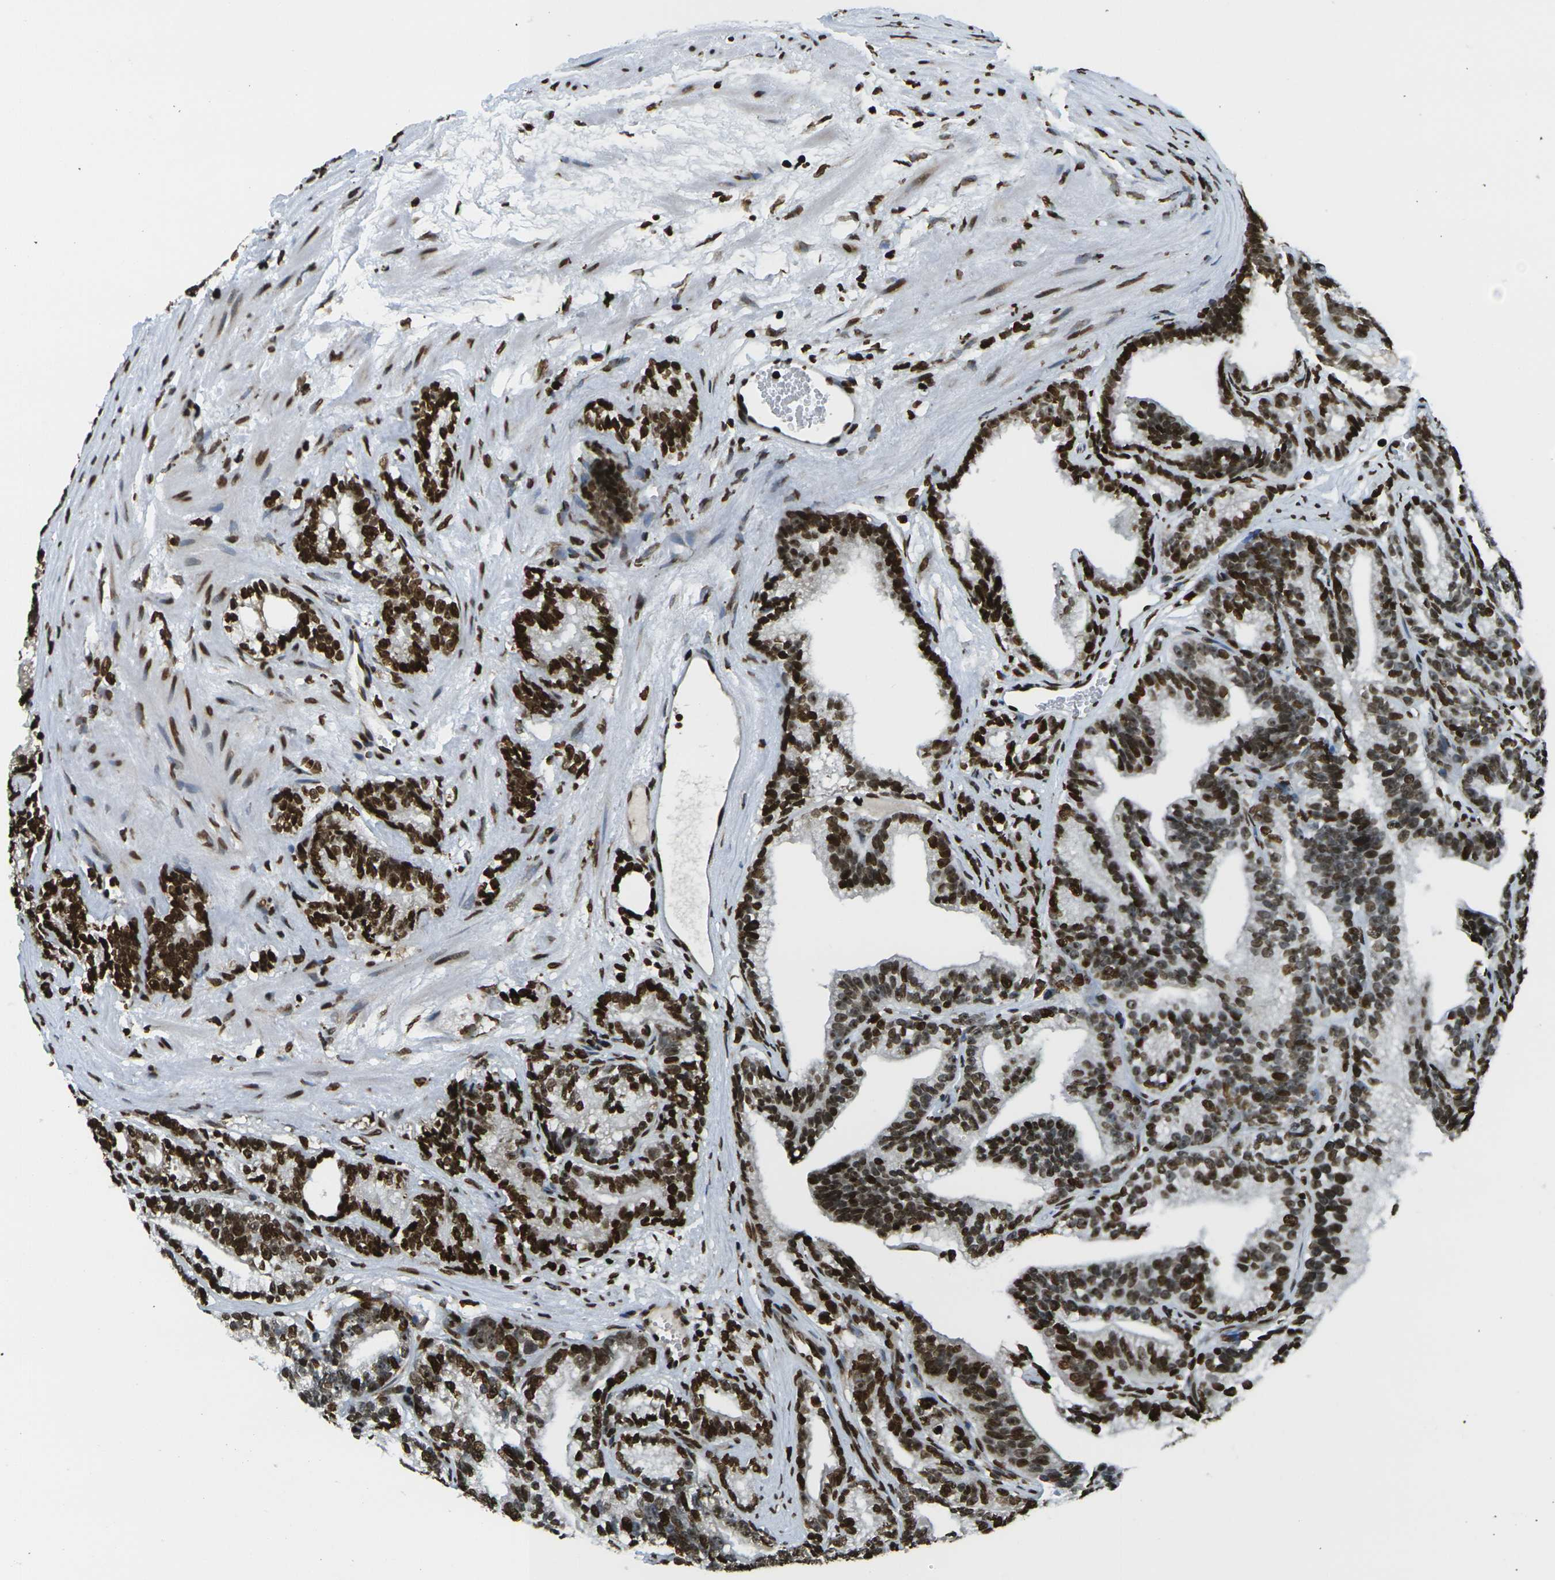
{"staining": {"intensity": "strong", "quantity": ">75%", "location": "nuclear"}, "tissue": "prostate cancer", "cell_type": "Tumor cells", "image_type": "cancer", "snomed": [{"axis": "morphology", "description": "Adenocarcinoma, Low grade"}, {"axis": "topography", "description": "Prostate"}], "caption": "An immunohistochemistry (IHC) micrograph of tumor tissue is shown. Protein staining in brown shows strong nuclear positivity in prostate cancer within tumor cells.", "gene": "H1-2", "patient": {"sex": "male", "age": 89}}